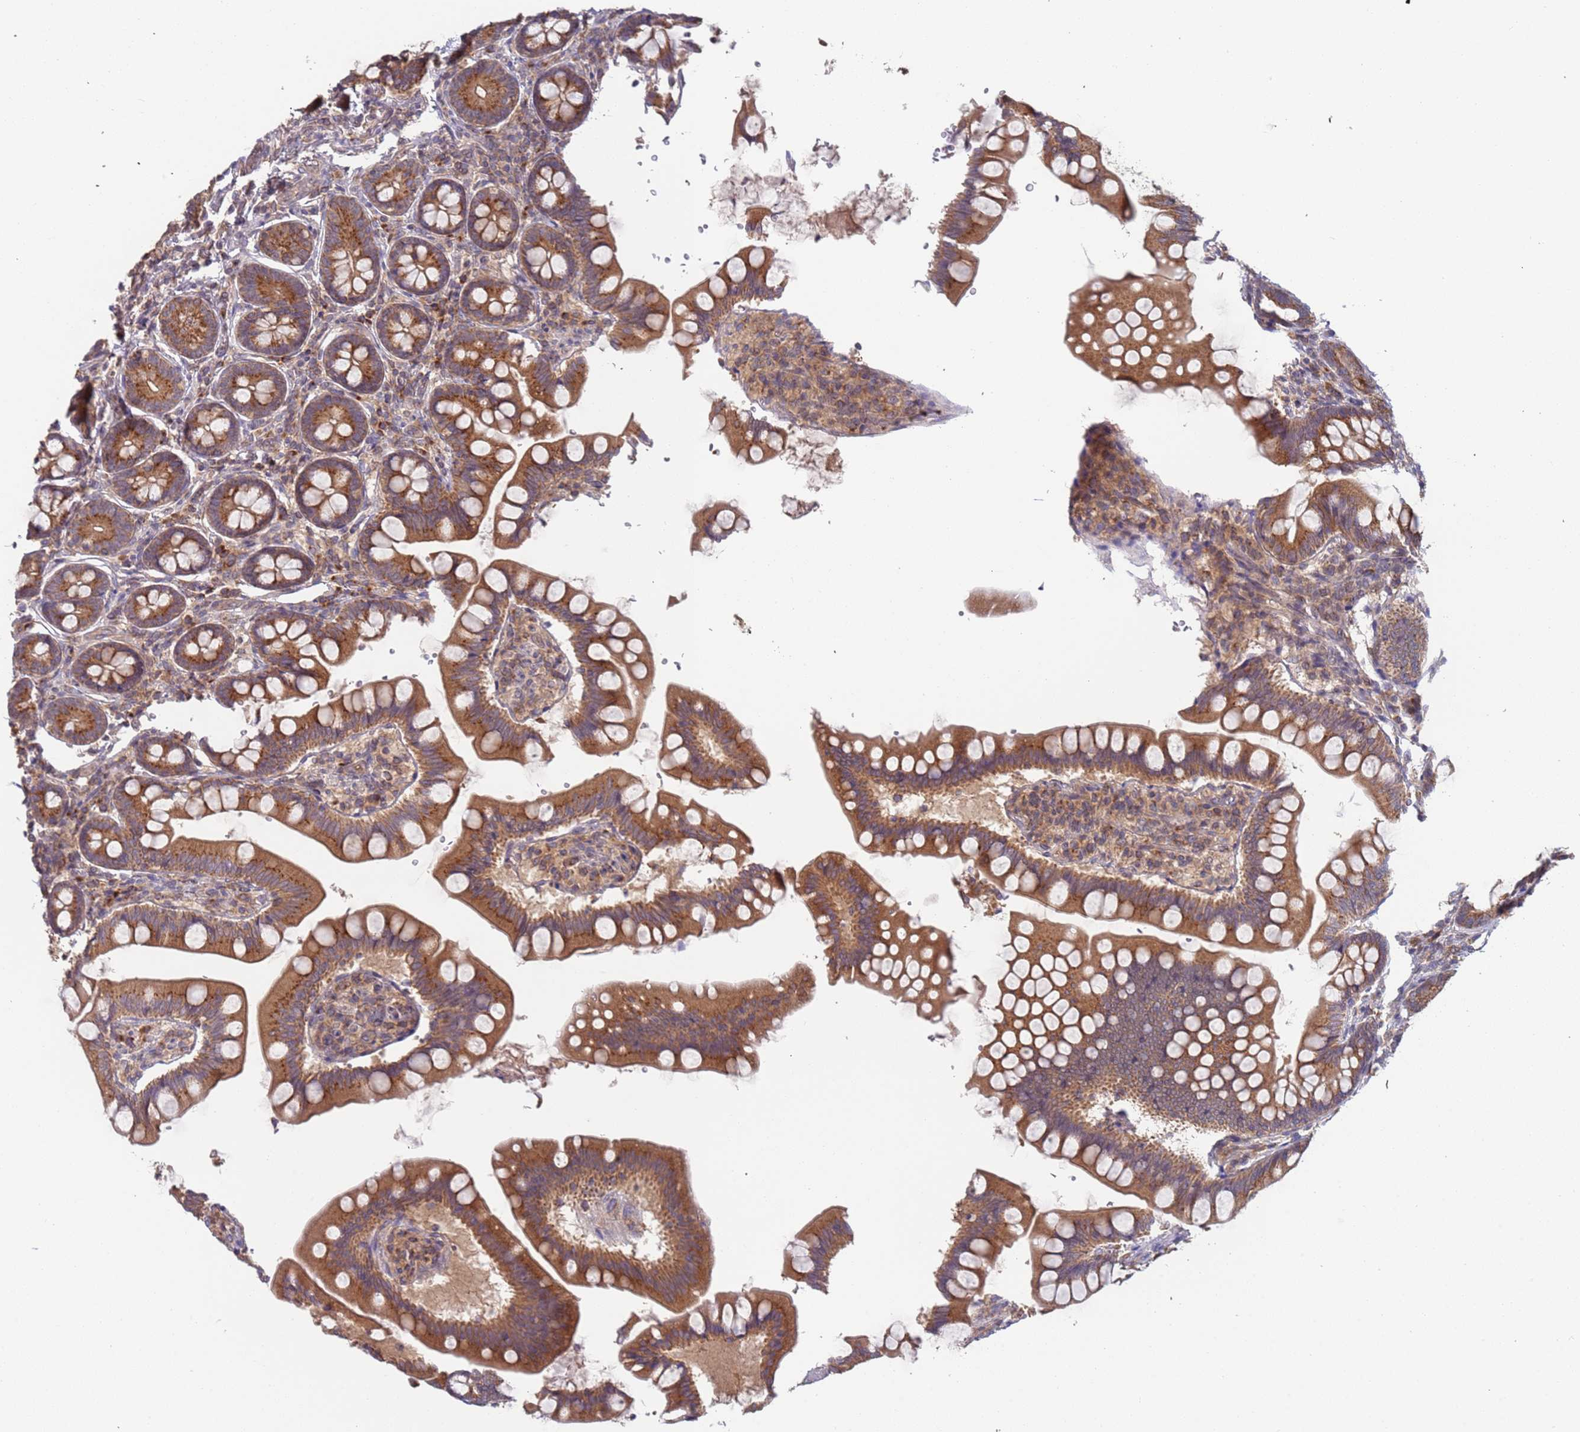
{"staining": {"intensity": "moderate", "quantity": ">75%", "location": "cytoplasmic/membranous"}, "tissue": "small intestine", "cell_type": "Glandular cells", "image_type": "normal", "snomed": [{"axis": "morphology", "description": "Normal tissue, NOS"}, {"axis": "topography", "description": "Small intestine"}], "caption": "An immunohistochemistry photomicrograph of benign tissue is shown. Protein staining in brown highlights moderate cytoplasmic/membranous positivity in small intestine within glandular cells. Ihc stains the protein in brown and the nuclei are stained blue.", "gene": "OR5A2", "patient": {"sex": "male", "age": 7}}